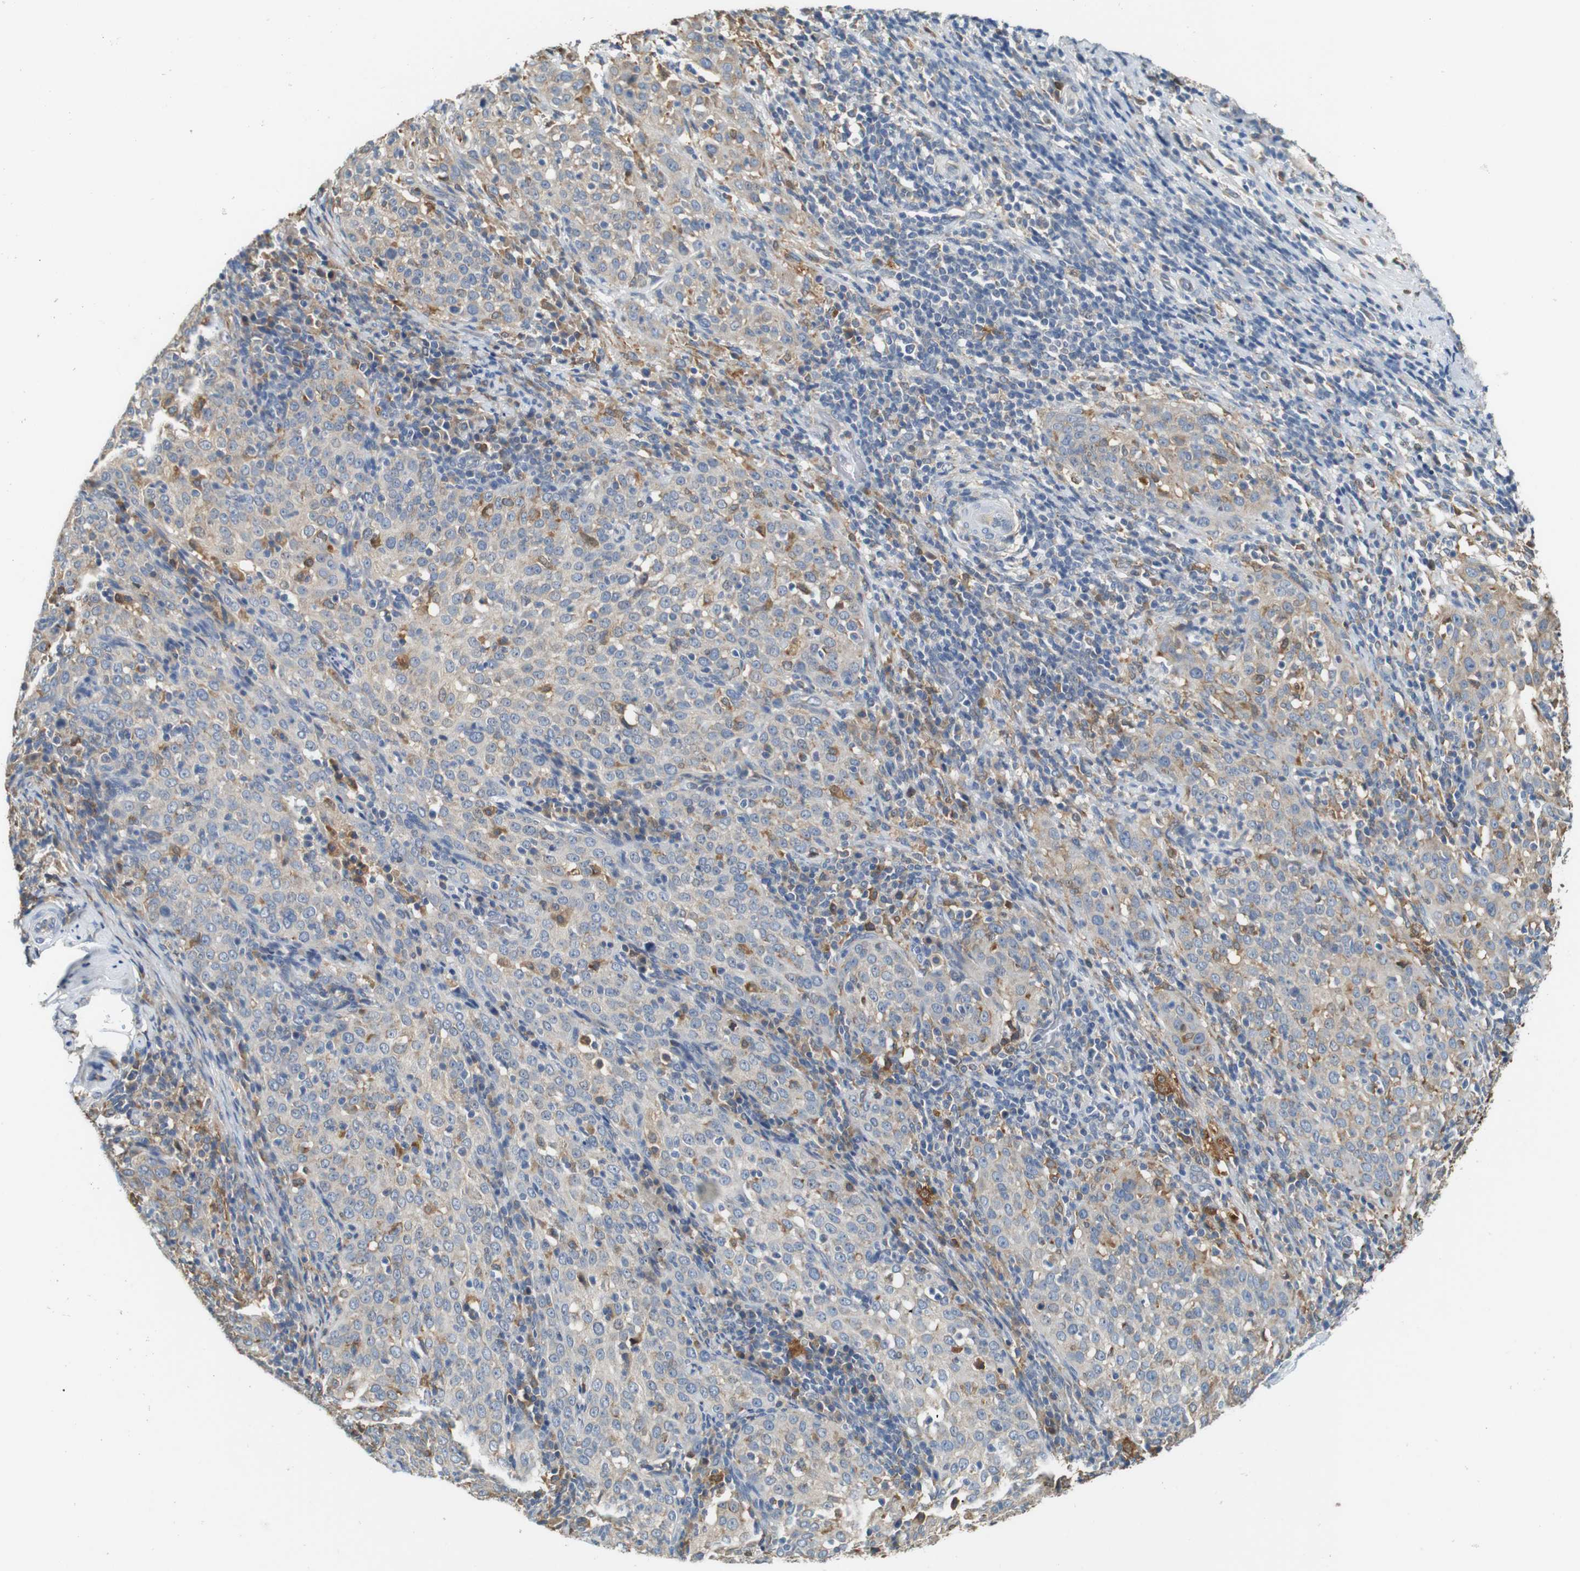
{"staining": {"intensity": "weak", "quantity": "<25%", "location": "cytoplasmic/membranous"}, "tissue": "cervical cancer", "cell_type": "Tumor cells", "image_type": "cancer", "snomed": [{"axis": "morphology", "description": "Squamous cell carcinoma, NOS"}, {"axis": "topography", "description": "Cervix"}], "caption": "The histopathology image reveals no significant positivity in tumor cells of cervical cancer.", "gene": "NEBL", "patient": {"sex": "female", "age": 51}}